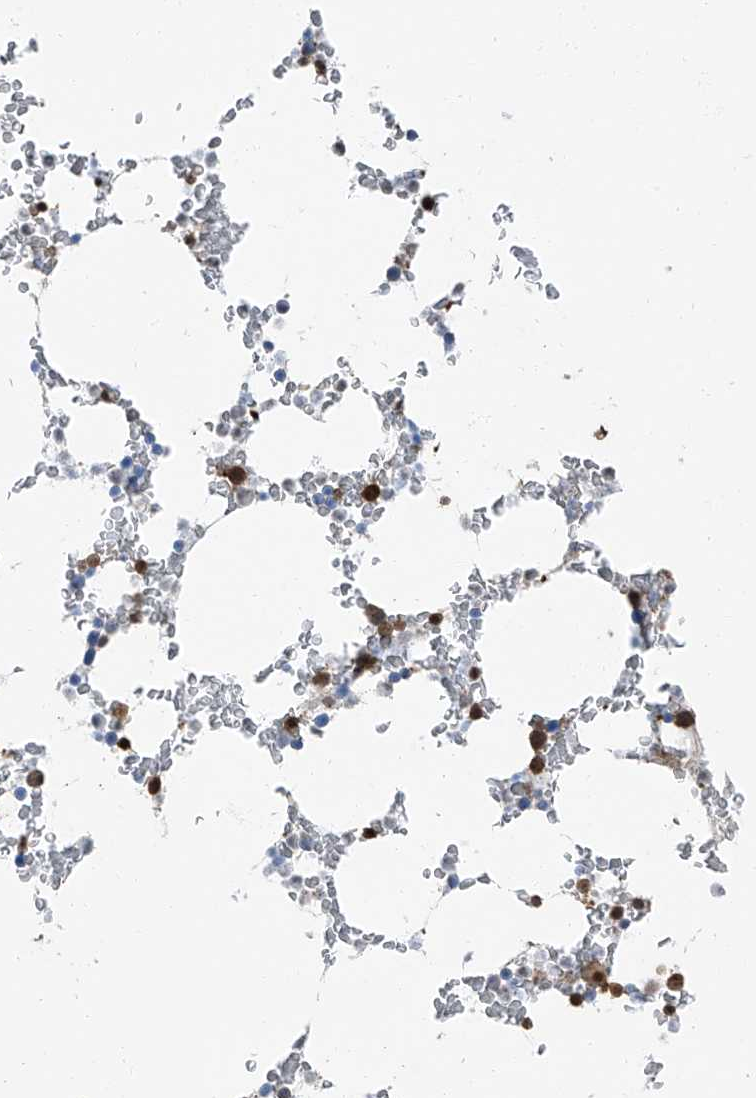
{"staining": {"intensity": "strong", "quantity": "<25%", "location": "cytoplasmic/membranous,nuclear"}, "tissue": "bone marrow", "cell_type": "Hematopoietic cells", "image_type": "normal", "snomed": [{"axis": "morphology", "description": "Normal tissue, NOS"}, {"axis": "topography", "description": "Bone marrow"}], "caption": "Protein expression analysis of normal bone marrow shows strong cytoplasmic/membranous,nuclear staining in approximately <25% of hematopoietic cells.", "gene": "PSMB10", "patient": {"sex": "male", "age": 58}}